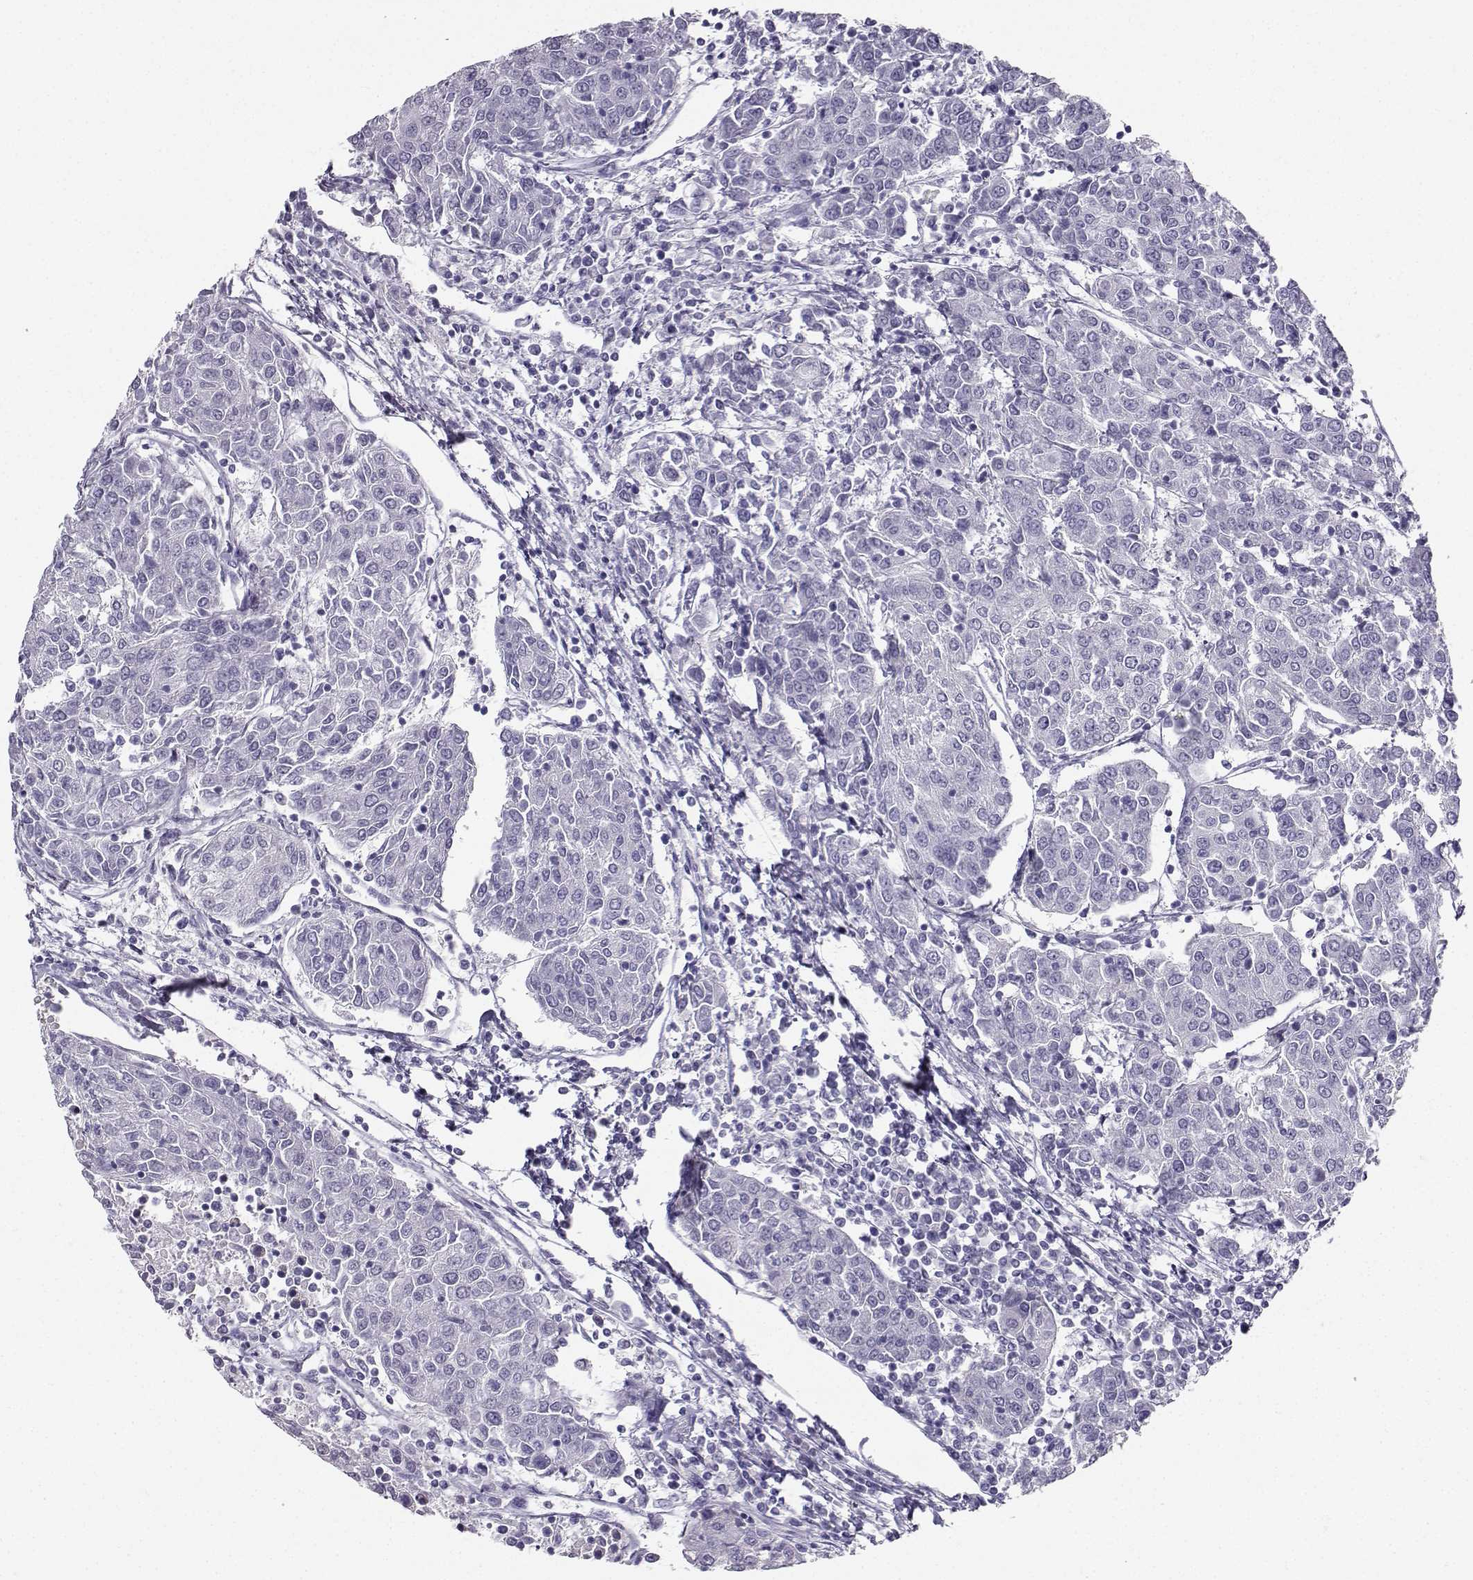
{"staining": {"intensity": "negative", "quantity": "none", "location": "none"}, "tissue": "urothelial cancer", "cell_type": "Tumor cells", "image_type": "cancer", "snomed": [{"axis": "morphology", "description": "Urothelial carcinoma, High grade"}, {"axis": "topography", "description": "Urinary bladder"}], "caption": "High magnification brightfield microscopy of high-grade urothelial carcinoma stained with DAB (3,3'-diaminobenzidine) (brown) and counterstained with hematoxylin (blue): tumor cells show no significant positivity. Brightfield microscopy of immunohistochemistry stained with DAB (3,3'-diaminobenzidine) (brown) and hematoxylin (blue), captured at high magnification.", "gene": "AVP", "patient": {"sex": "female", "age": 85}}